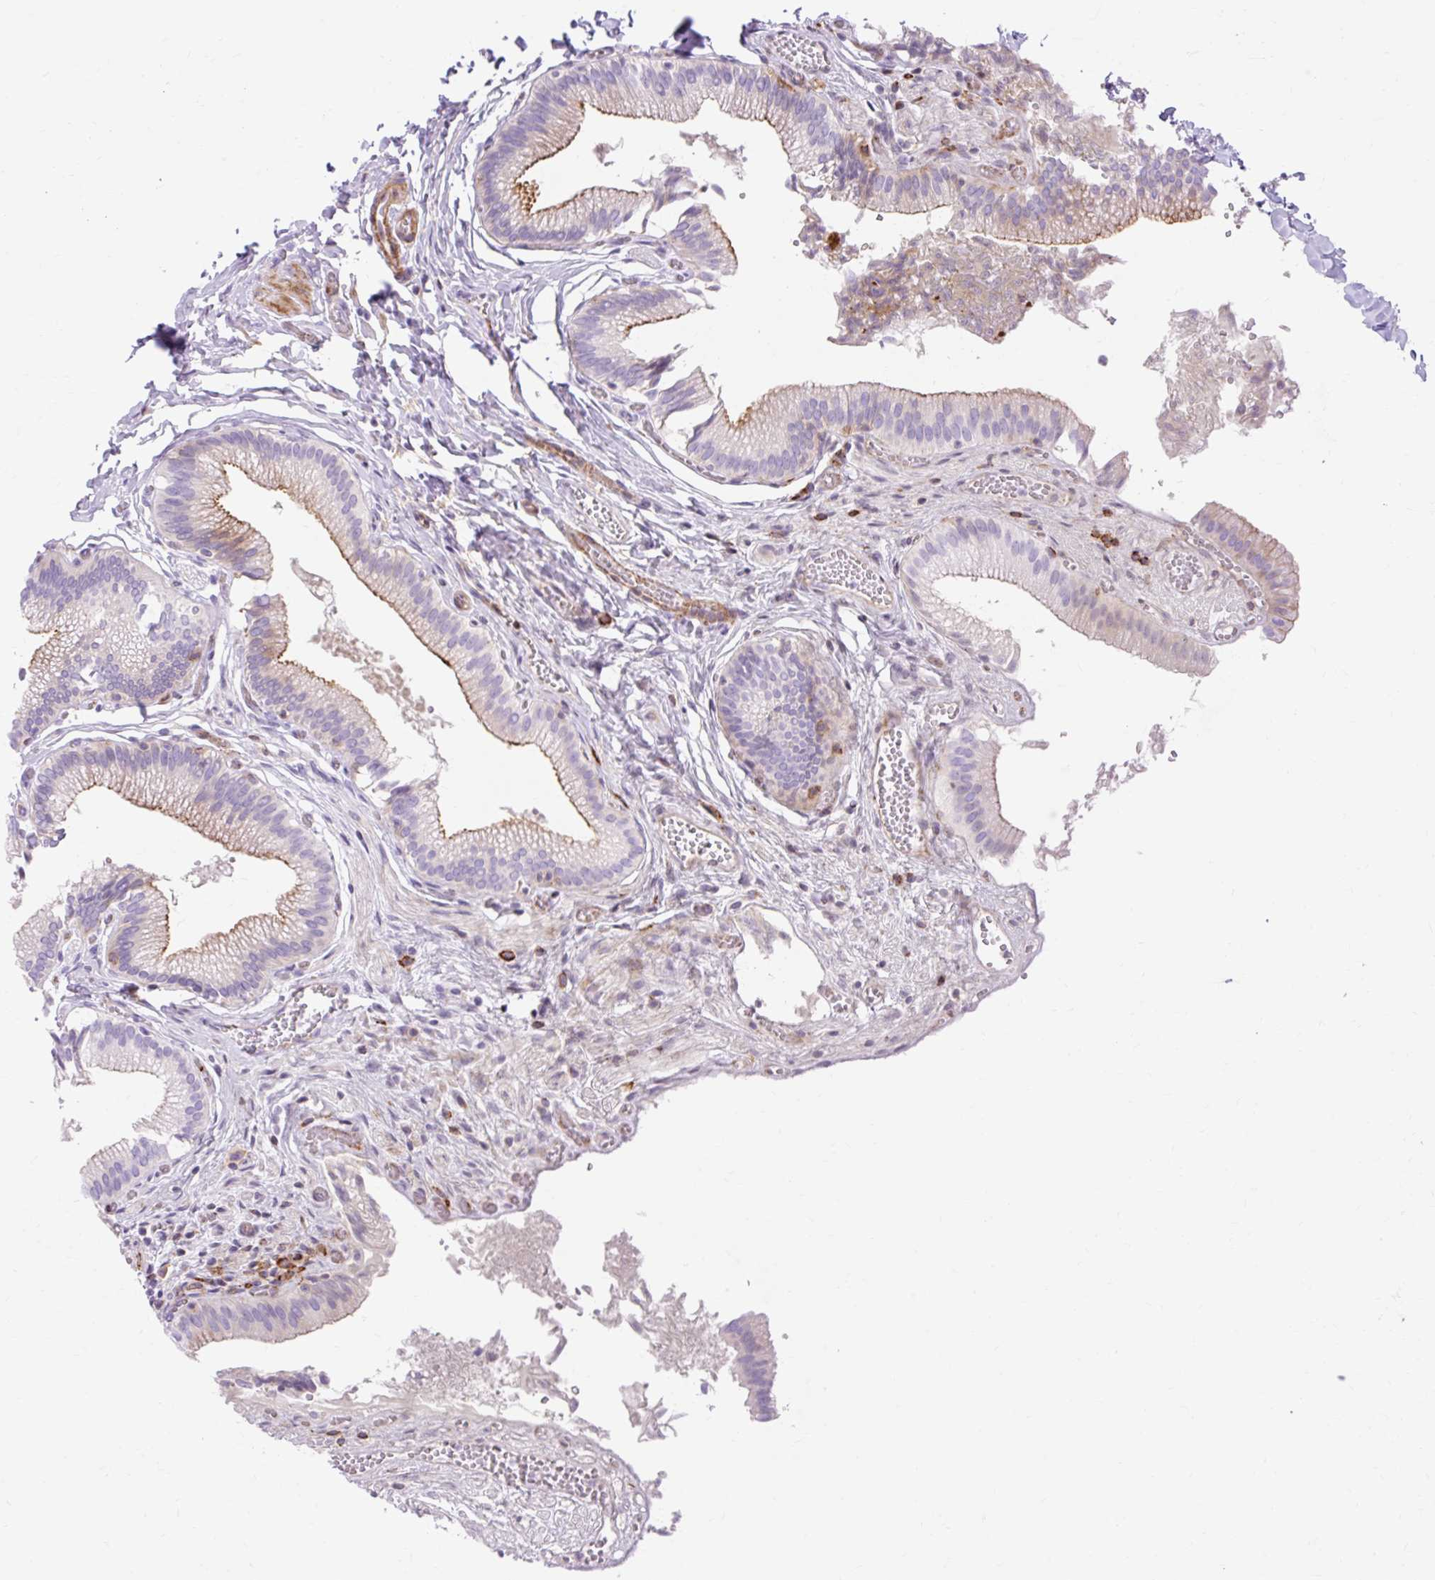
{"staining": {"intensity": "moderate", "quantity": "25%-75%", "location": "cytoplasmic/membranous"}, "tissue": "gallbladder", "cell_type": "Glandular cells", "image_type": "normal", "snomed": [{"axis": "morphology", "description": "Normal tissue, NOS"}, {"axis": "topography", "description": "Gallbladder"}, {"axis": "topography", "description": "Peripheral nerve tissue"}], "caption": "Glandular cells reveal medium levels of moderate cytoplasmic/membranous staining in approximately 25%-75% of cells in benign human gallbladder. The staining was performed using DAB (3,3'-diaminobenzidine) to visualize the protein expression in brown, while the nuclei were stained in blue with hematoxylin (Magnification: 20x).", "gene": "CORO7", "patient": {"sex": "male", "age": 17}}